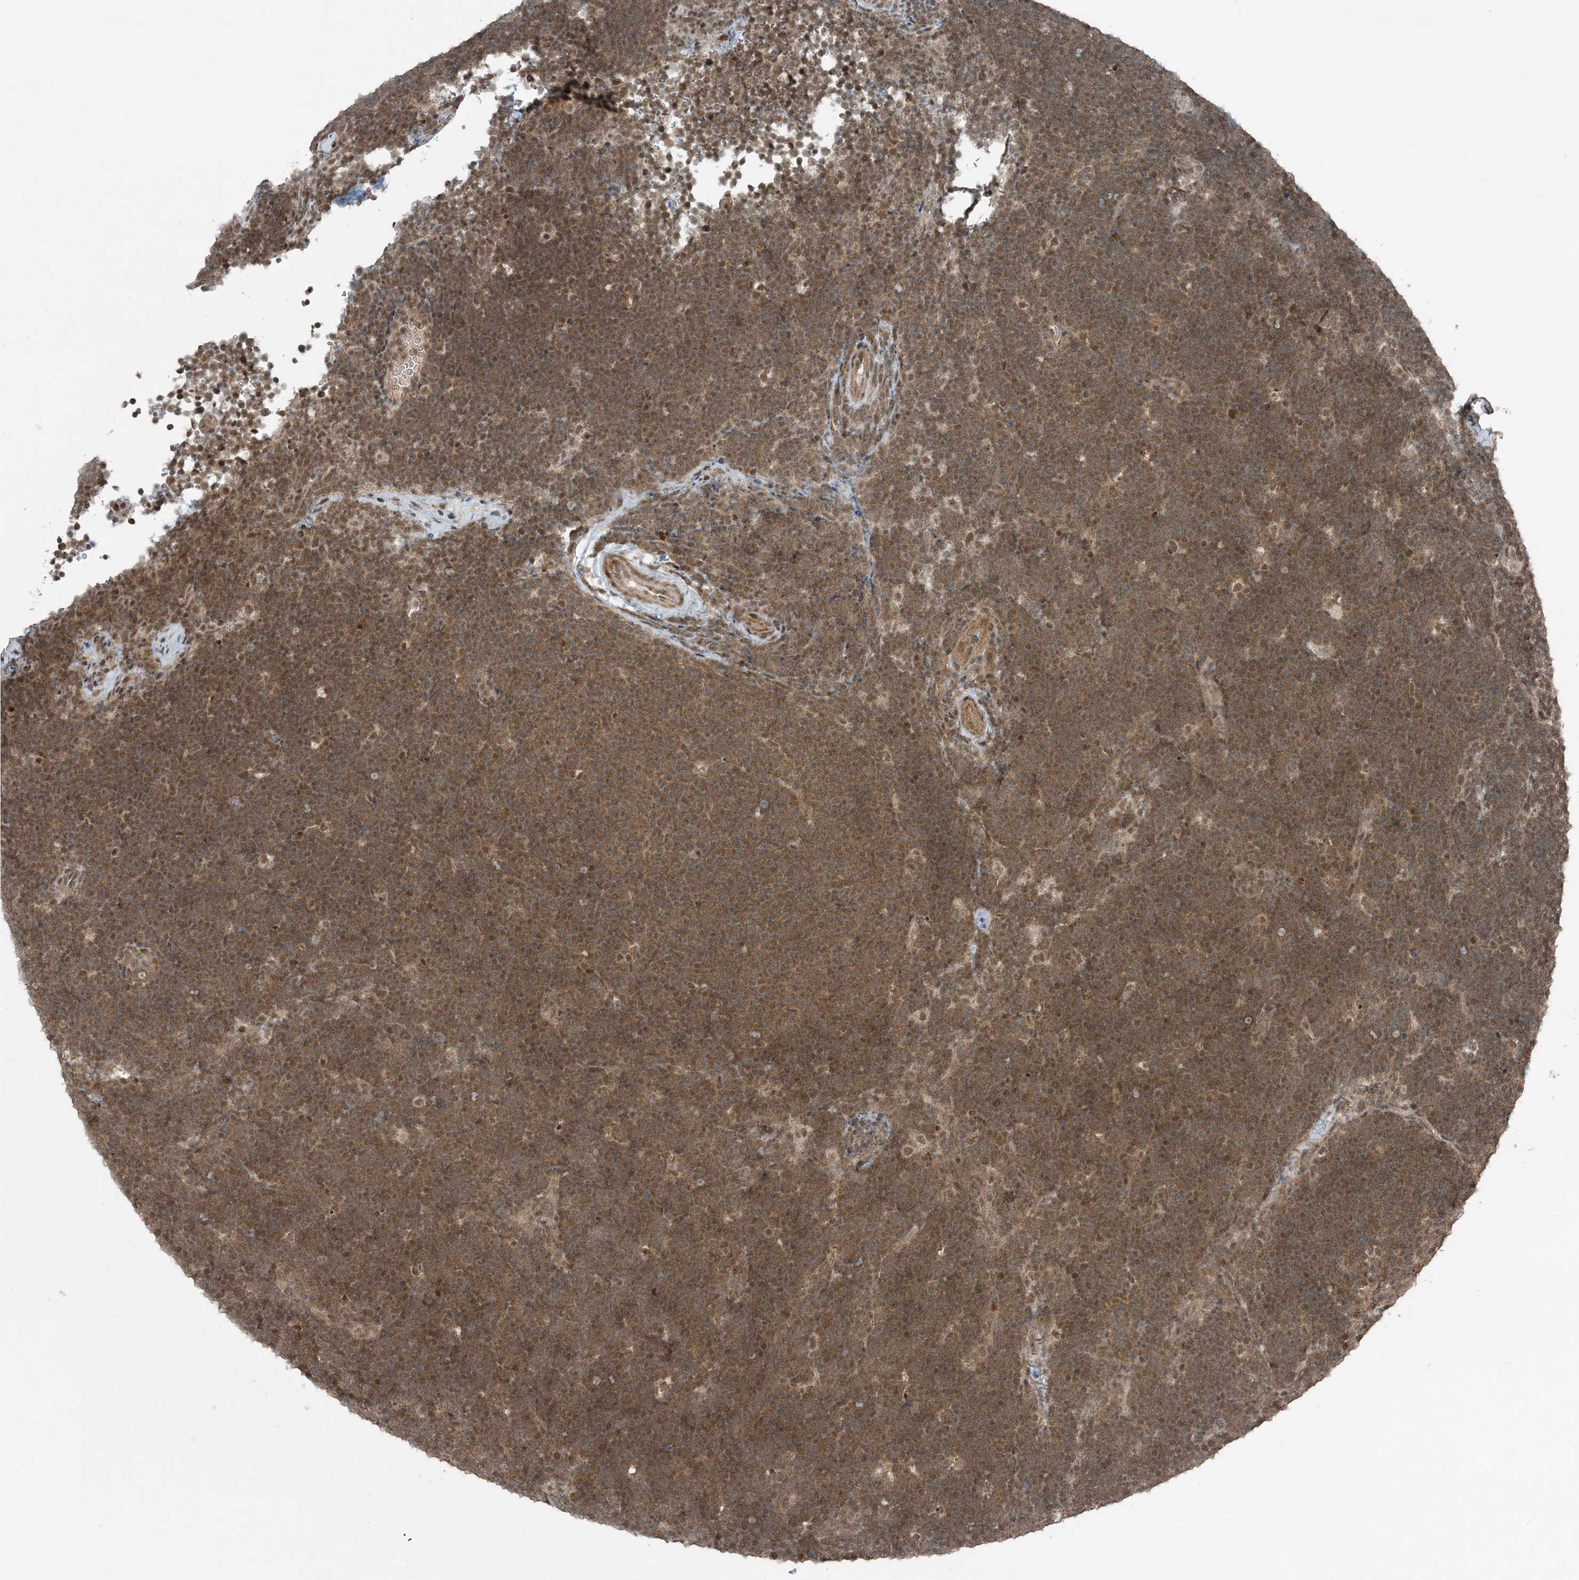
{"staining": {"intensity": "moderate", "quantity": ">75%", "location": "cytoplasmic/membranous,nuclear"}, "tissue": "lymphoma", "cell_type": "Tumor cells", "image_type": "cancer", "snomed": [{"axis": "morphology", "description": "Malignant lymphoma, non-Hodgkin's type, High grade"}, {"axis": "topography", "description": "Lymph node"}], "caption": "Immunohistochemical staining of high-grade malignant lymphoma, non-Hodgkin's type shows medium levels of moderate cytoplasmic/membranous and nuclear protein expression in about >75% of tumor cells. The protein of interest is shown in brown color, while the nuclei are stained blue.", "gene": "COPS7B", "patient": {"sex": "male", "age": 13}}